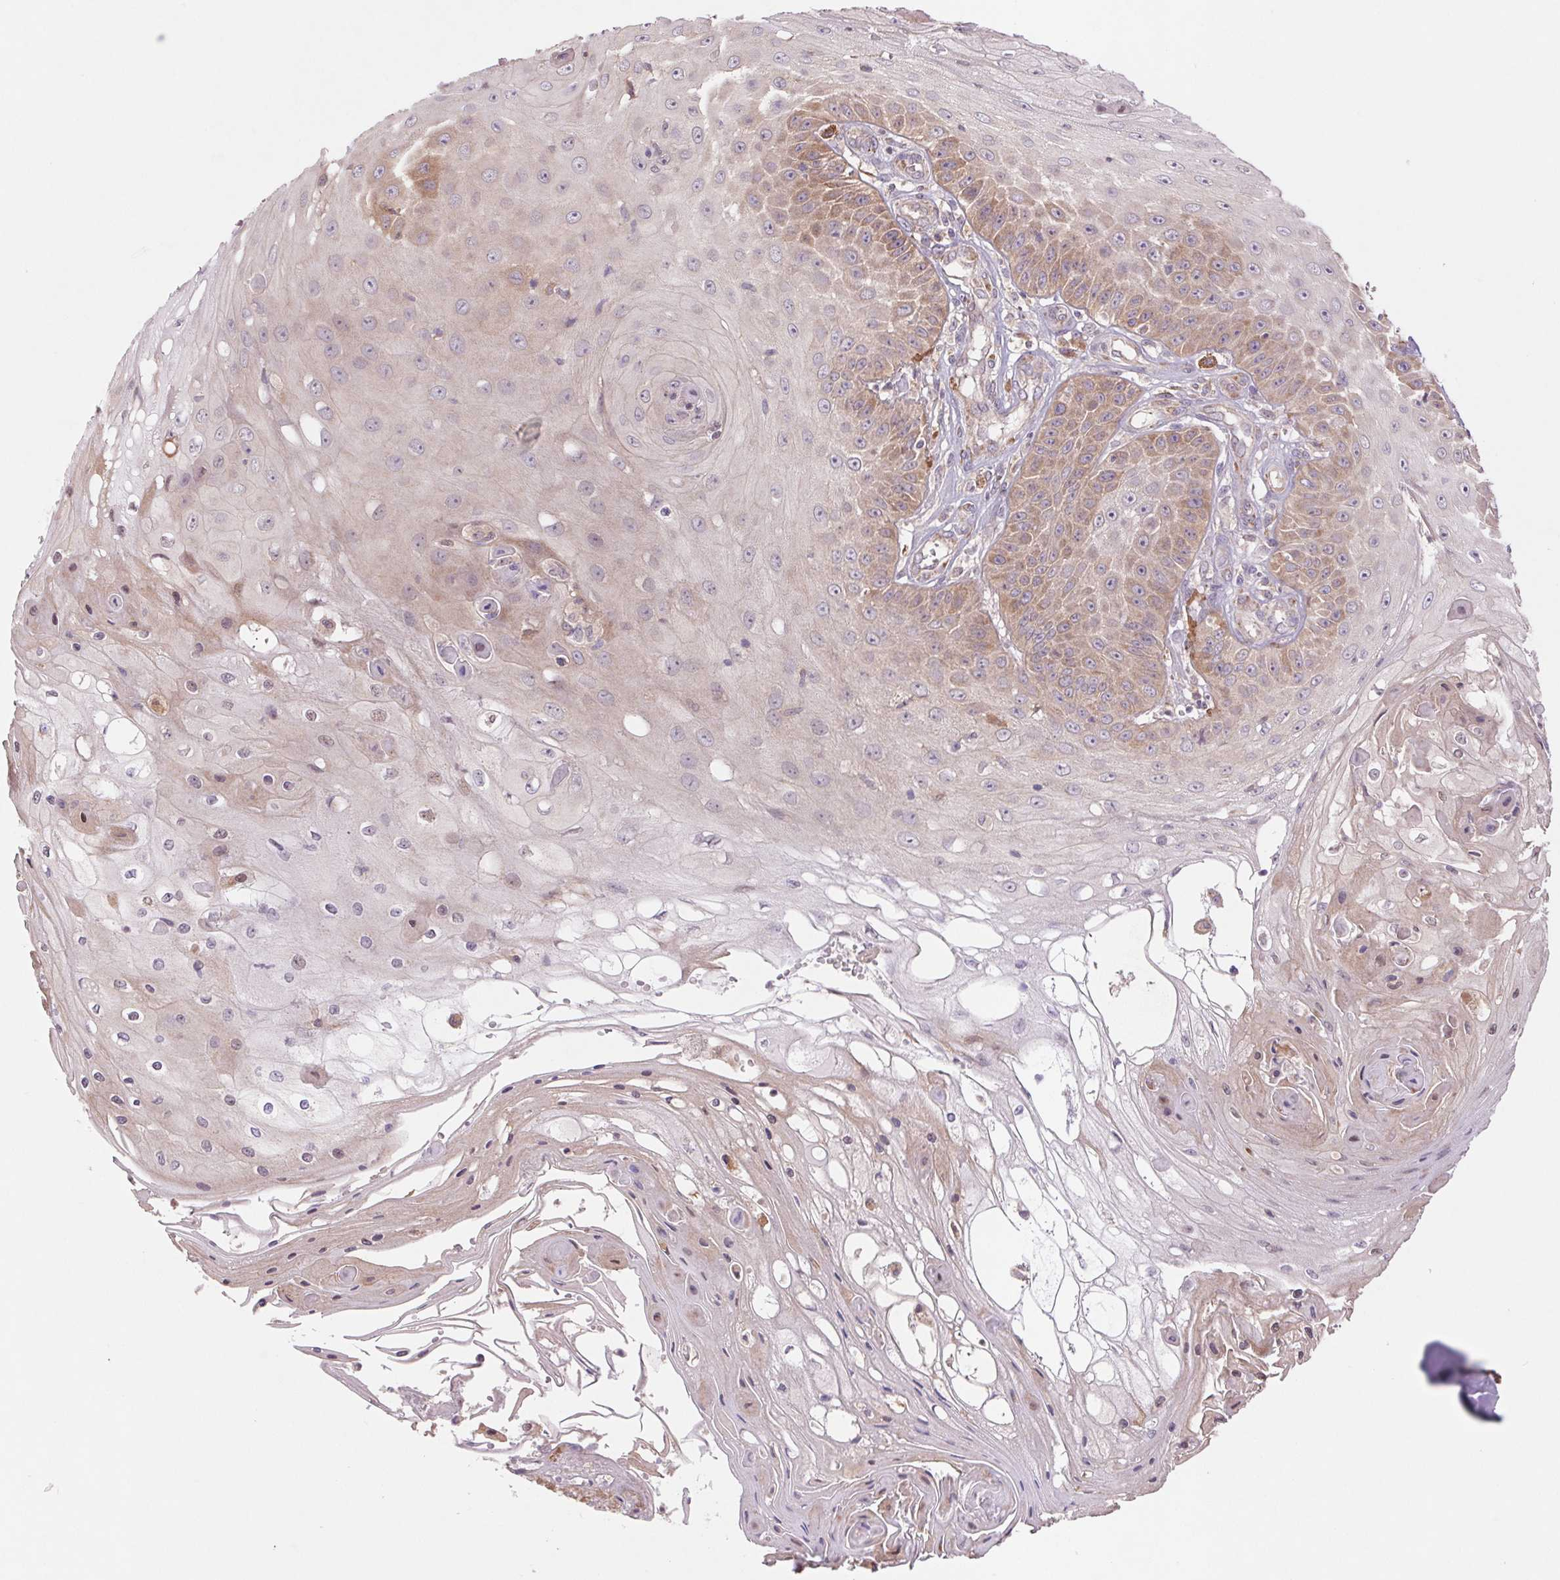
{"staining": {"intensity": "weak", "quantity": "25%-75%", "location": "cytoplasmic/membranous"}, "tissue": "skin cancer", "cell_type": "Tumor cells", "image_type": "cancer", "snomed": [{"axis": "morphology", "description": "Squamous cell carcinoma, NOS"}, {"axis": "topography", "description": "Skin"}], "caption": "An image showing weak cytoplasmic/membranous expression in approximately 25%-75% of tumor cells in skin squamous cell carcinoma, as visualized by brown immunohistochemical staining.", "gene": "RRM1", "patient": {"sex": "male", "age": 70}}